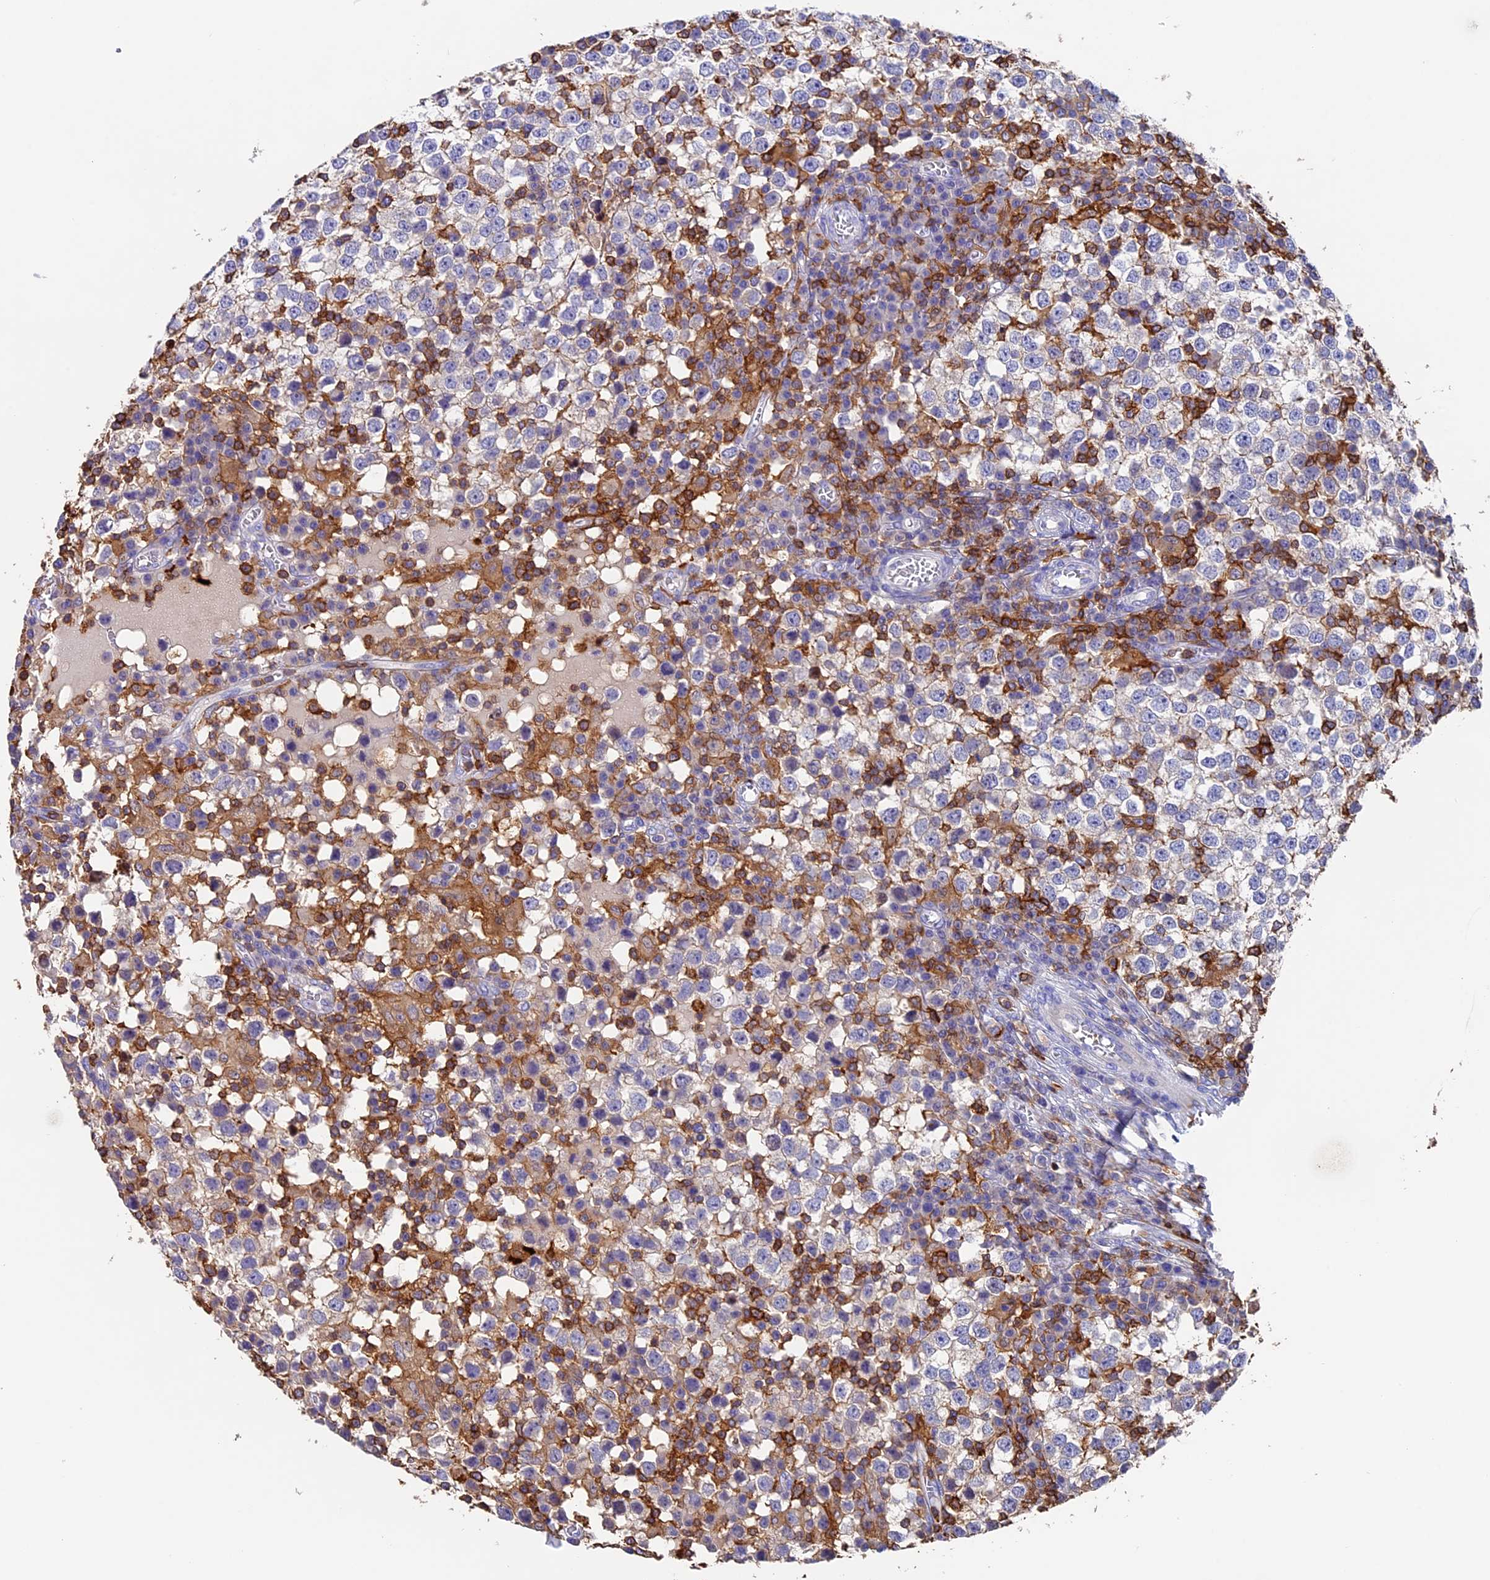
{"staining": {"intensity": "negative", "quantity": "none", "location": "none"}, "tissue": "testis cancer", "cell_type": "Tumor cells", "image_type": "cancer", "snomed": [{"axis": "morphology", "description": "Seminoma, NOS"}, {"axis": "topography", "description": "Testis"}], "caption": "There is no significant expression in tumor cells of testis seminoma. Nuclei are stained in blue.", "gene": "ADAT1", "patient": {"sex": "male", "age": 65}}